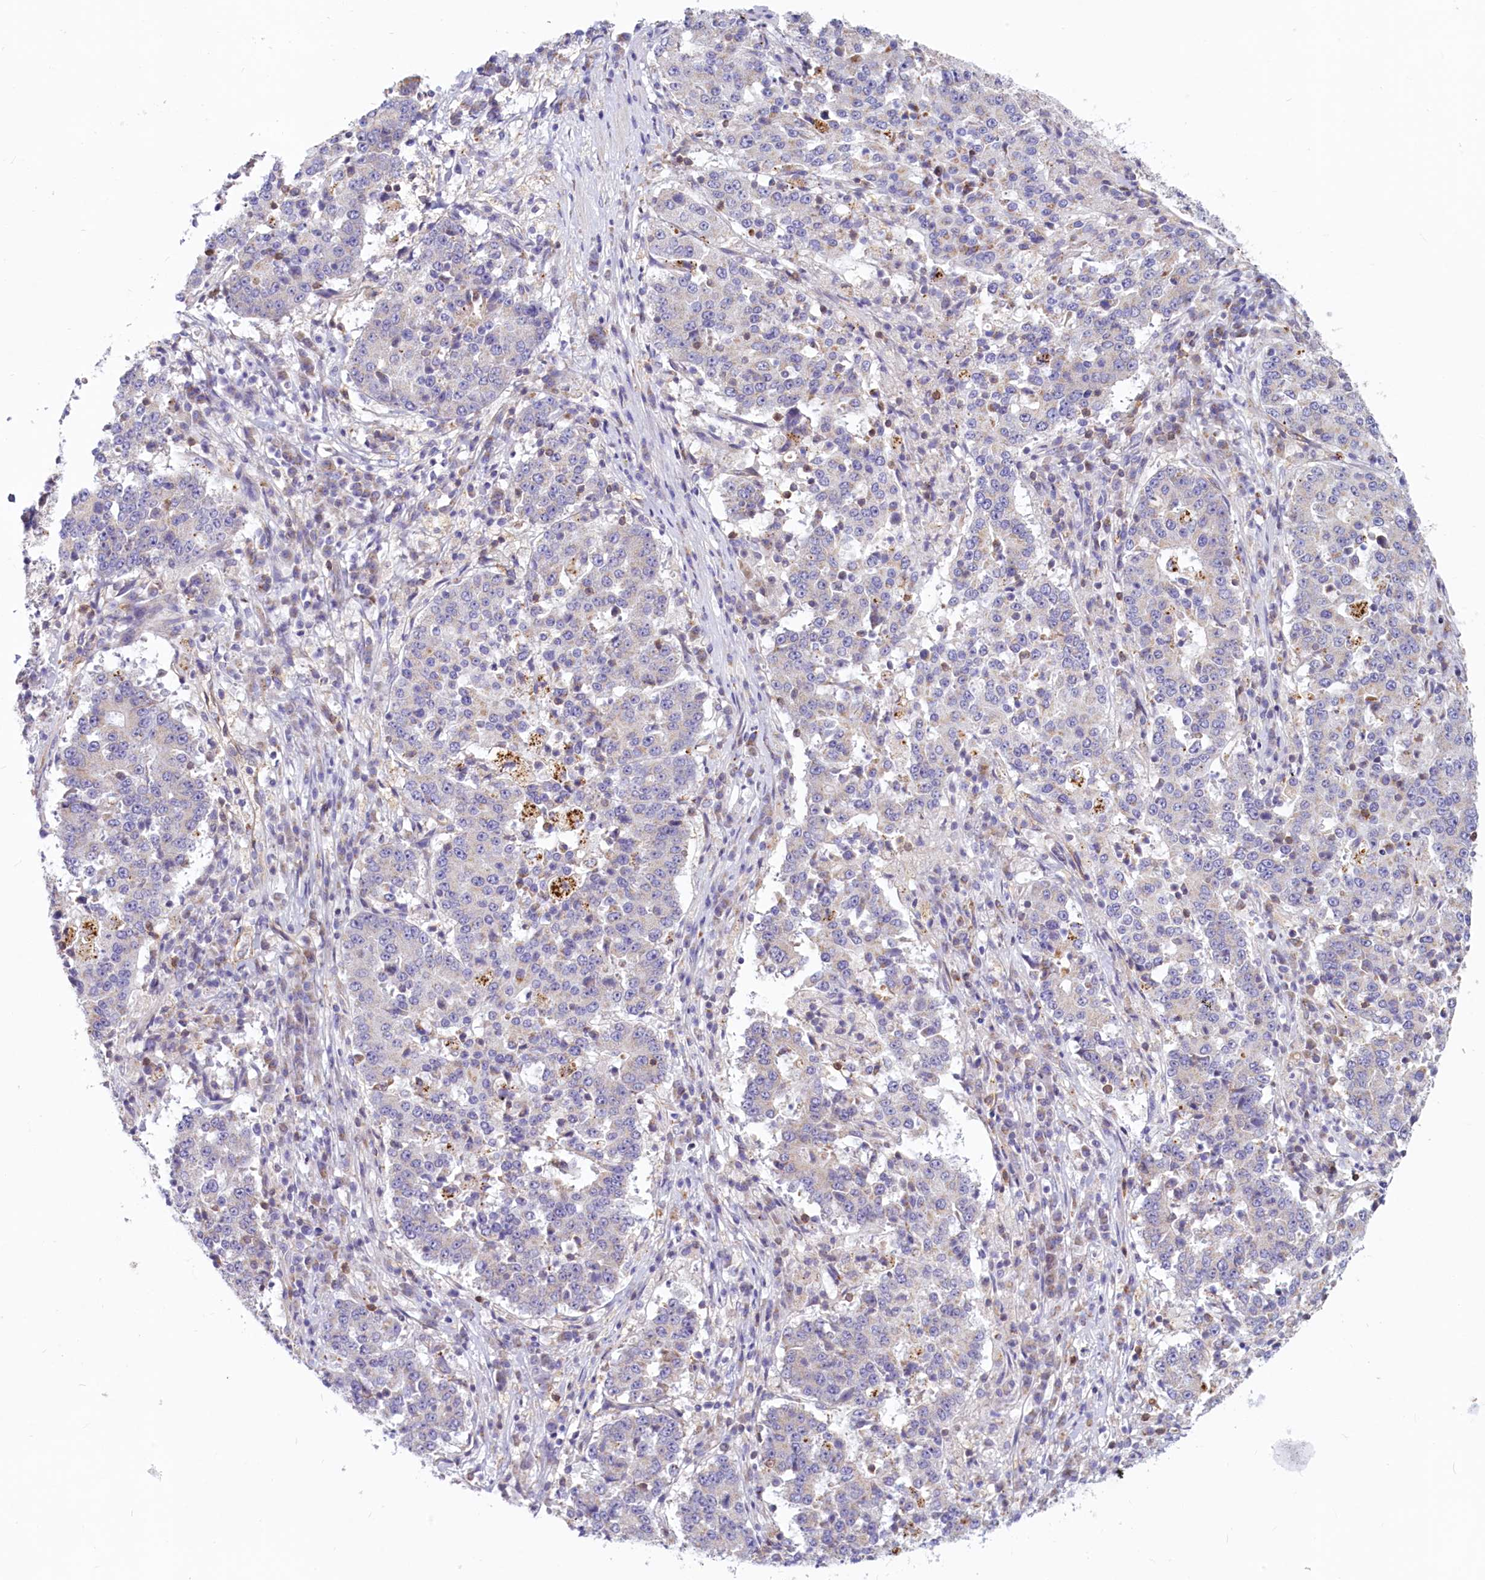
{"staining": {"intensity": "negative", "quantity": "none", "location": "none"}, "tissue": "stomach cancer", "cell_type": "Tumor cells", "image_type": "cancer", "snomed": [{"axis": "morphology", "description": "Adenocarcinoma, NOS"}, {"axis": "topography", "description": "Stomach"}], "caption": "This image is of stomach cancer (adenocarcinoma) stained with immunohistochemistry (IHC) to label a protein in brown with the nuclei are counter-stained blue. There is no staining in tumor cells.", "gene": "LMOD3", "patient": {"sex": "male", "age": 59}}